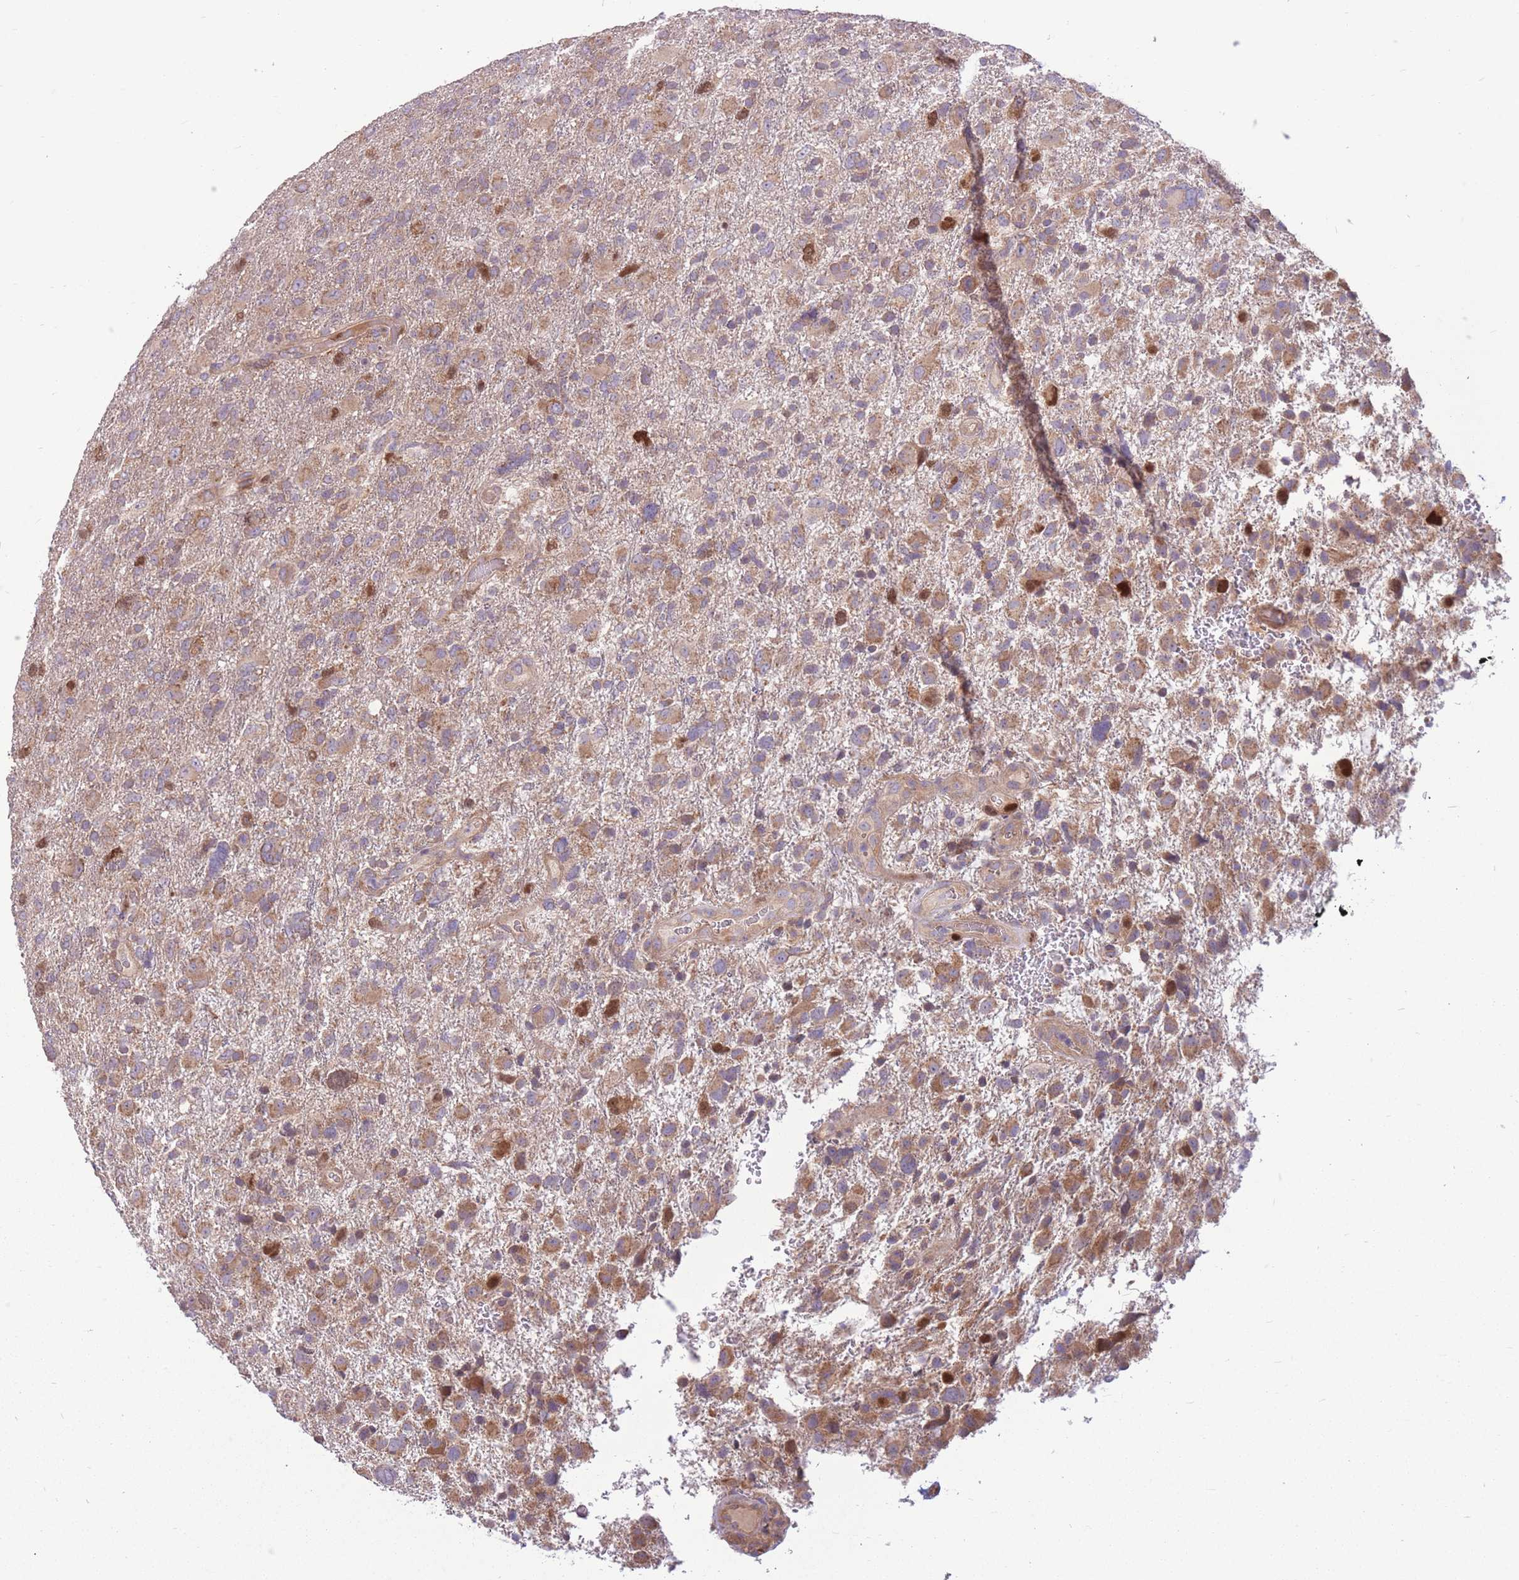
{"staining": {"intensity": "moderate", "quantity": ">75%", "location": "cytoplasmic/membranous"}, "tissue": "glioma", "cell_type": "Tumor cells", "image_type": "cancer", "snomed": [{"axis": "morphology", "description": "Glioma, malignant, High grade"}, {"axis": "topography", "description": "Brain"}], "caption": "Glioma stained for a protein displays moderate cytoplasmic/membranous positivity in tumor cells. Ihc stains the protein in brown and the nuclei are stained blue.", "gene": "GMNN", "patient": {"sex": "male", "age": 61}}